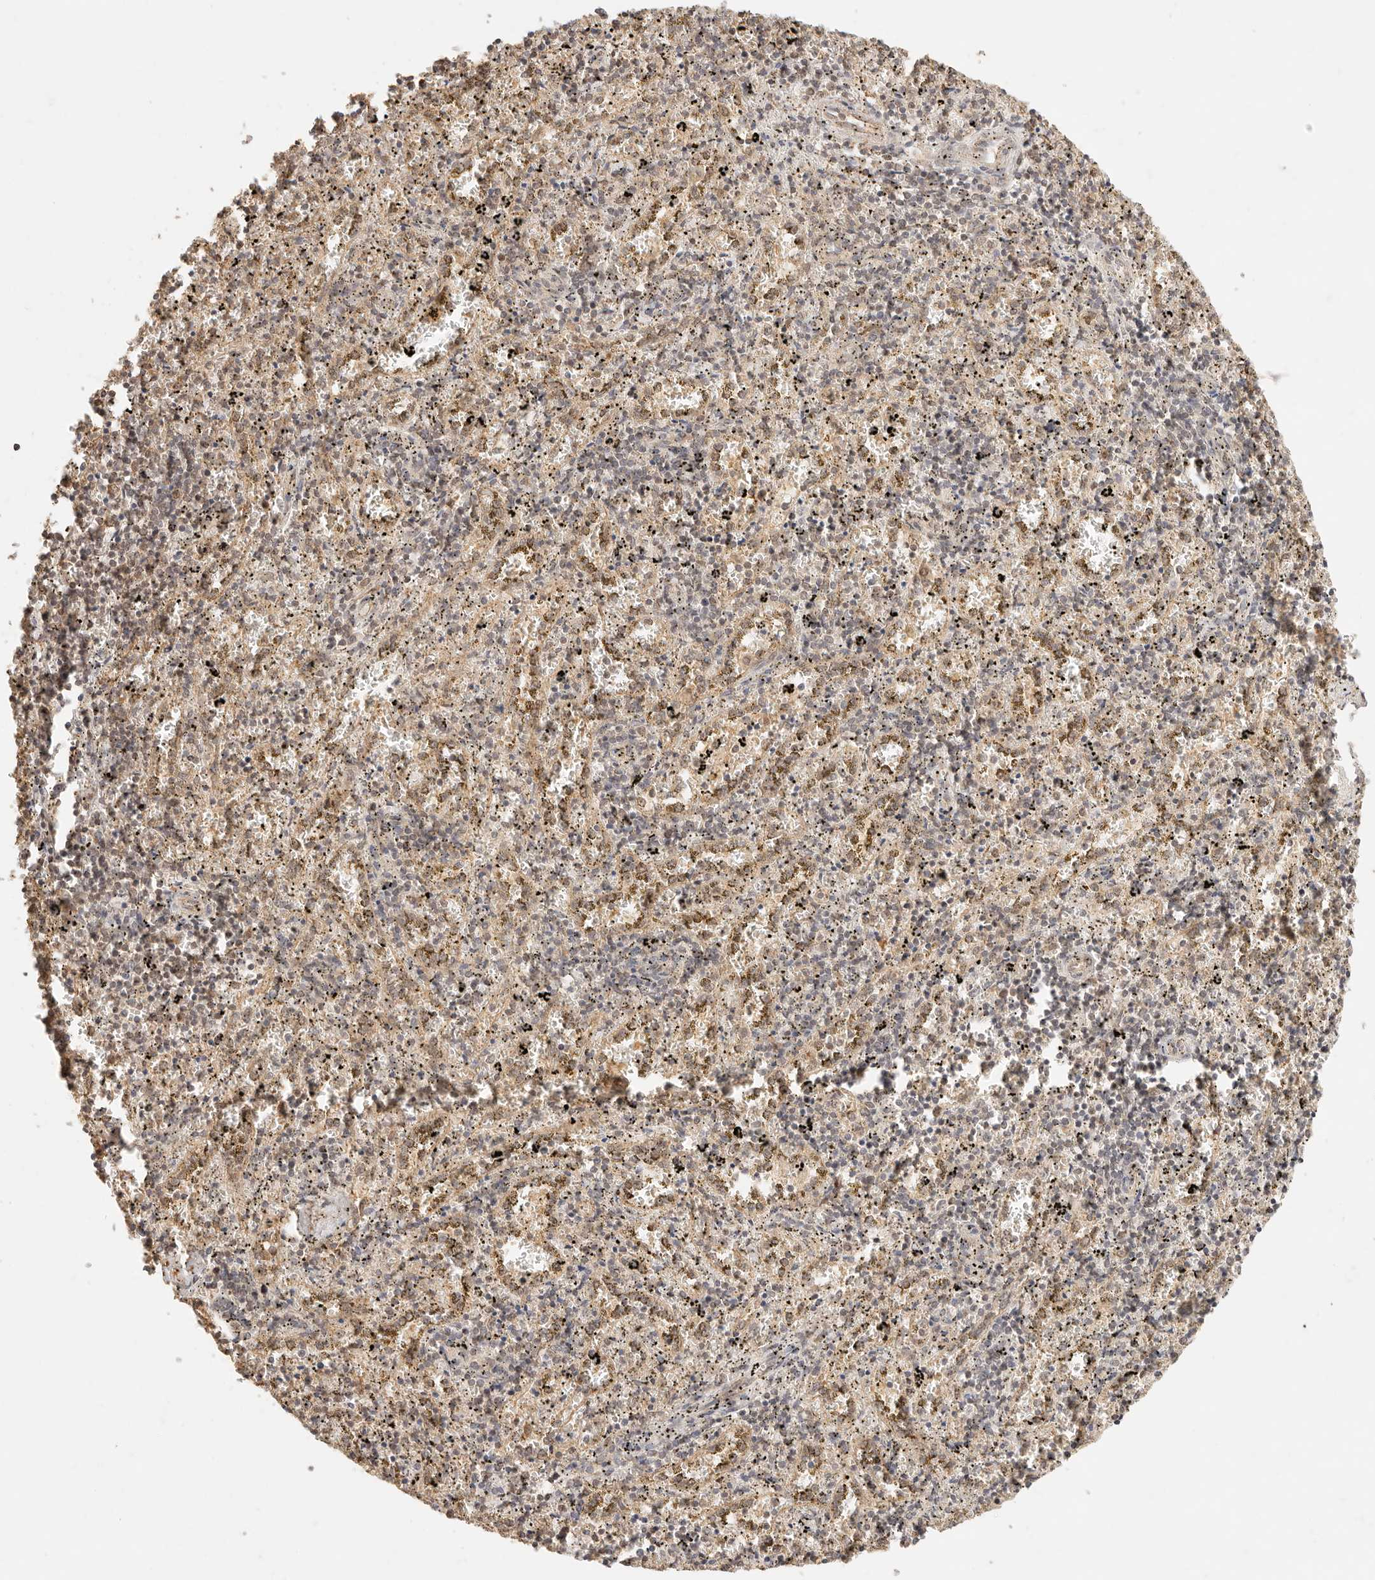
{"staining": {"intensity": "weak", "quantity": "25%-75%", "location": "cytoplasmic/membranous,nuclear"}, "tissue": "spleen", "cell_type": "Cells in red pulp", "image_type": "normal", "snomed": [{"axis": "morphology", "description": "Normal tissue, NOS"}, {"axis": "topography", "description": "Spleen"}], "caption": "Brown immunohistochemical staining in unremarkable spleen exhibits weak cytoplasmic/membranous,nuclear expression in about 25%-75% of cells in red pulp. (Stains: DAB in brown, nuclei in blue, Microscopy: brightfield microscopy at high magnification).", "gene": "TRIM11", "patient": {"sex": "male", "age": 11}}